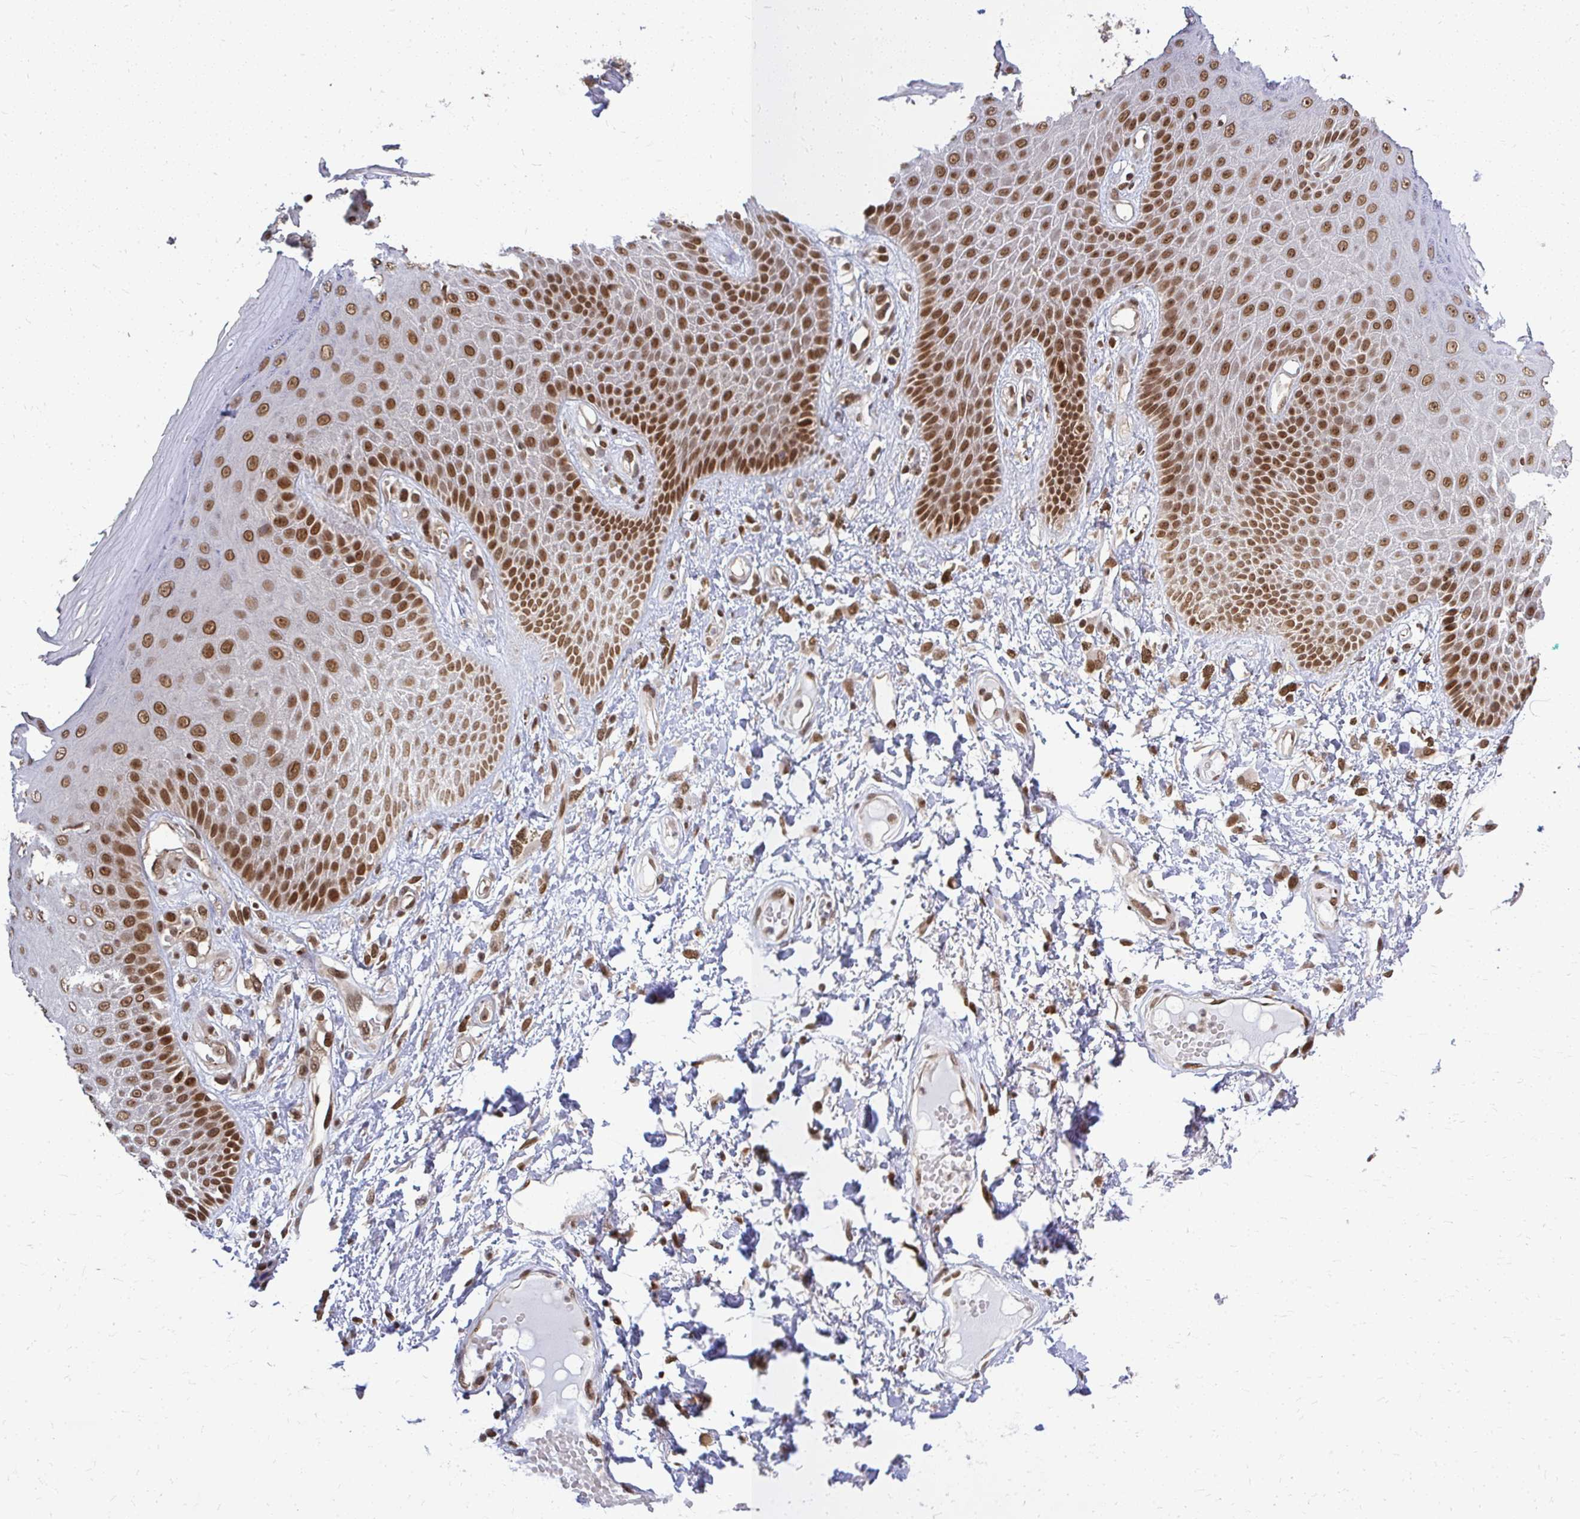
{"staining": {"intensity": "strong", "quantity": ">75%", "location": "nuclear"}, "tissue": "skin", "cell_type": "Epidermal cells", "image_type": "normal", "snomed": [{"axis": "morphology", "description": "Normal tissue, NOS"}, {"axis": "topography", "description": "Anal"}, {"axis": "topography", "description": "Peripheral nerve tissue"}], "caption": "The micrograph reveals staining of unremarkable skin, revealing strong nuclear protein positivity (brown color) within epidermal cells.", "gene": "XPO1", "patient": {"sex": "male", "age": 78}}